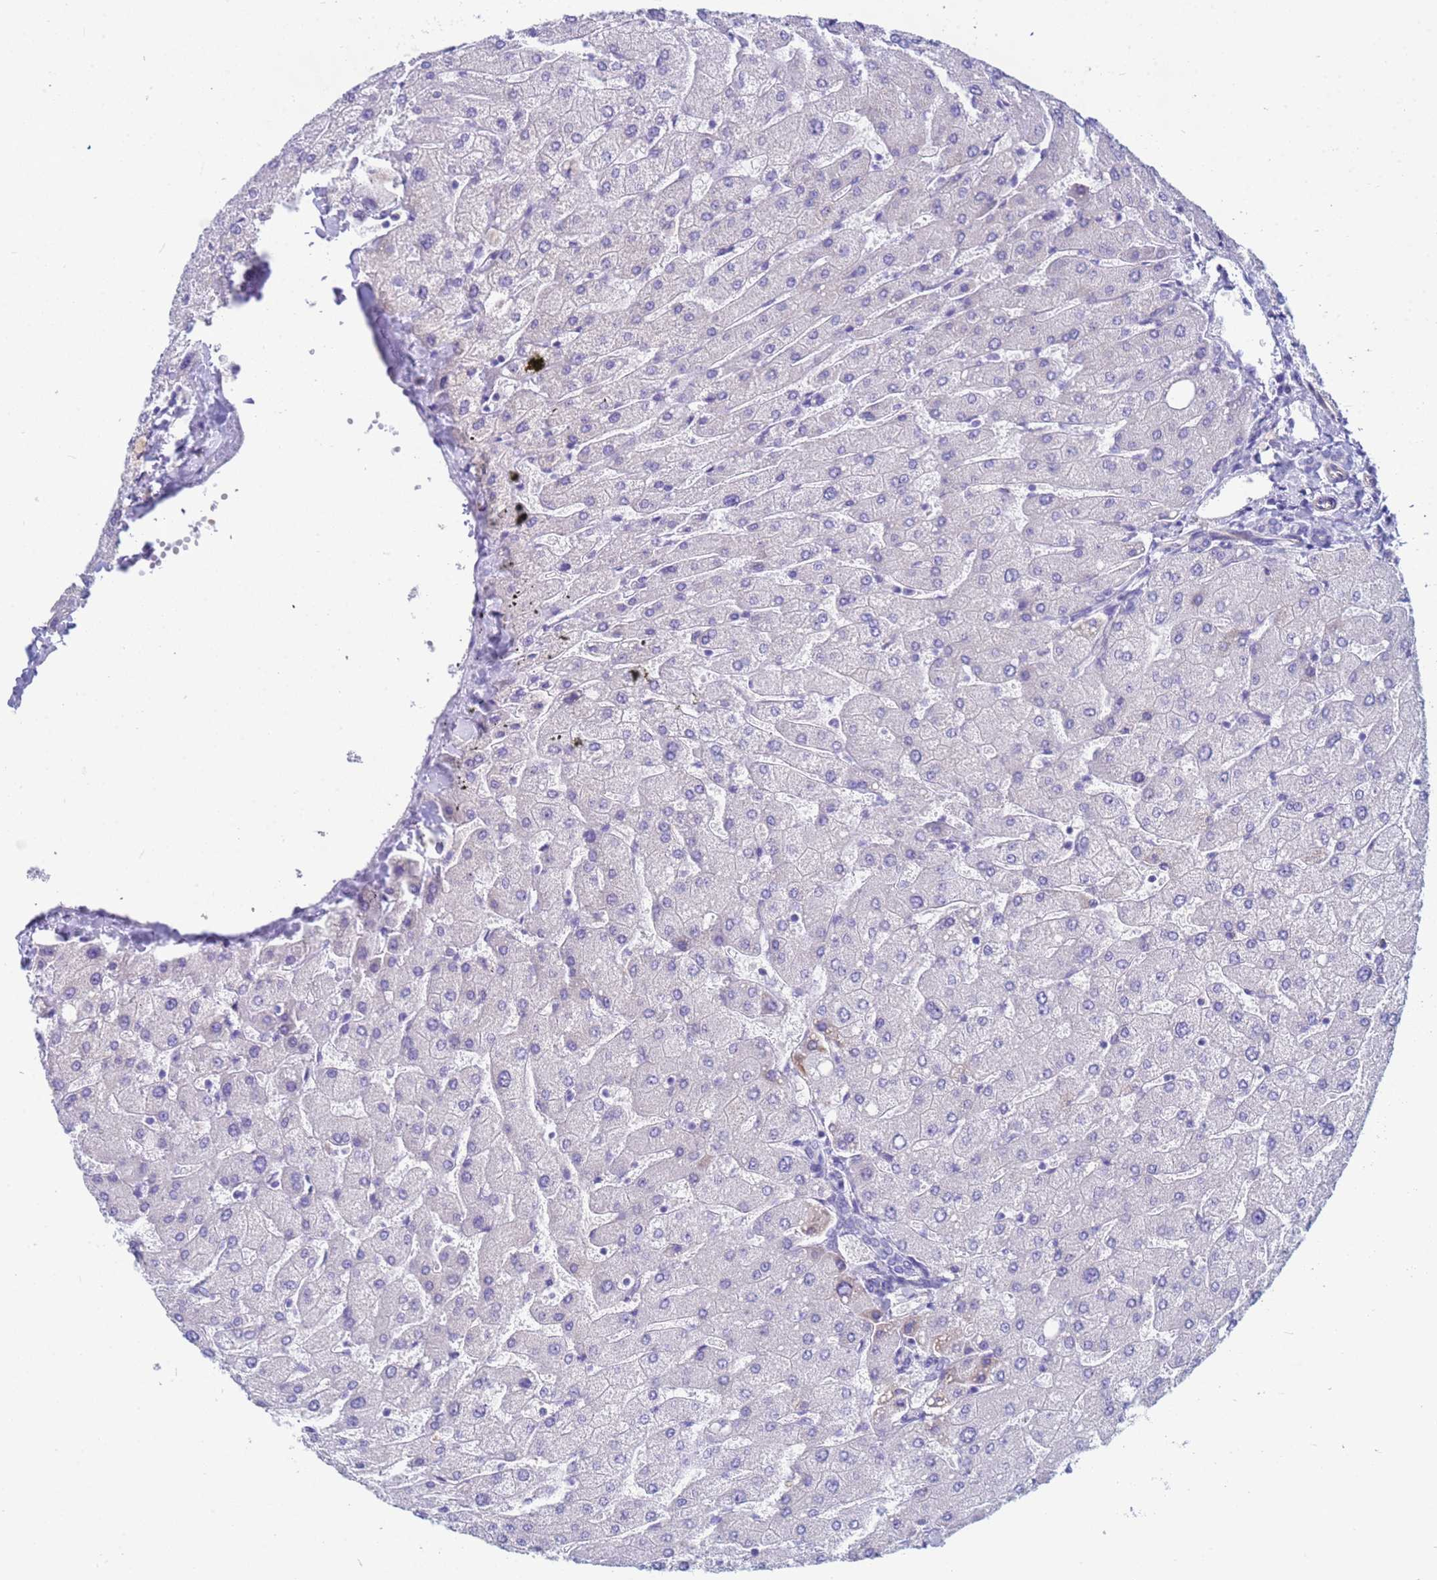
{"staining": {"intensity": "negative", "quantity": "none", "location": "none"}, "tissue": "liver", "cell_type": "Cholangiocytes", "image_type": "normal", "snomed": [{"axis": "morphology", "description": "Normal tissue, NOS"}, {"axis": "topography", "description": "Liver"}], "caption": "Cholangiocytes show no significant protein expression in unremarkable liver. (DAB (3,3'-diaminobenzidine) immunohistochemistry (IHC) visualized using brightfield microscopy, high magnification).", "gene": "UBXN2B", "patient": {"sex": "male", "age": 55}}